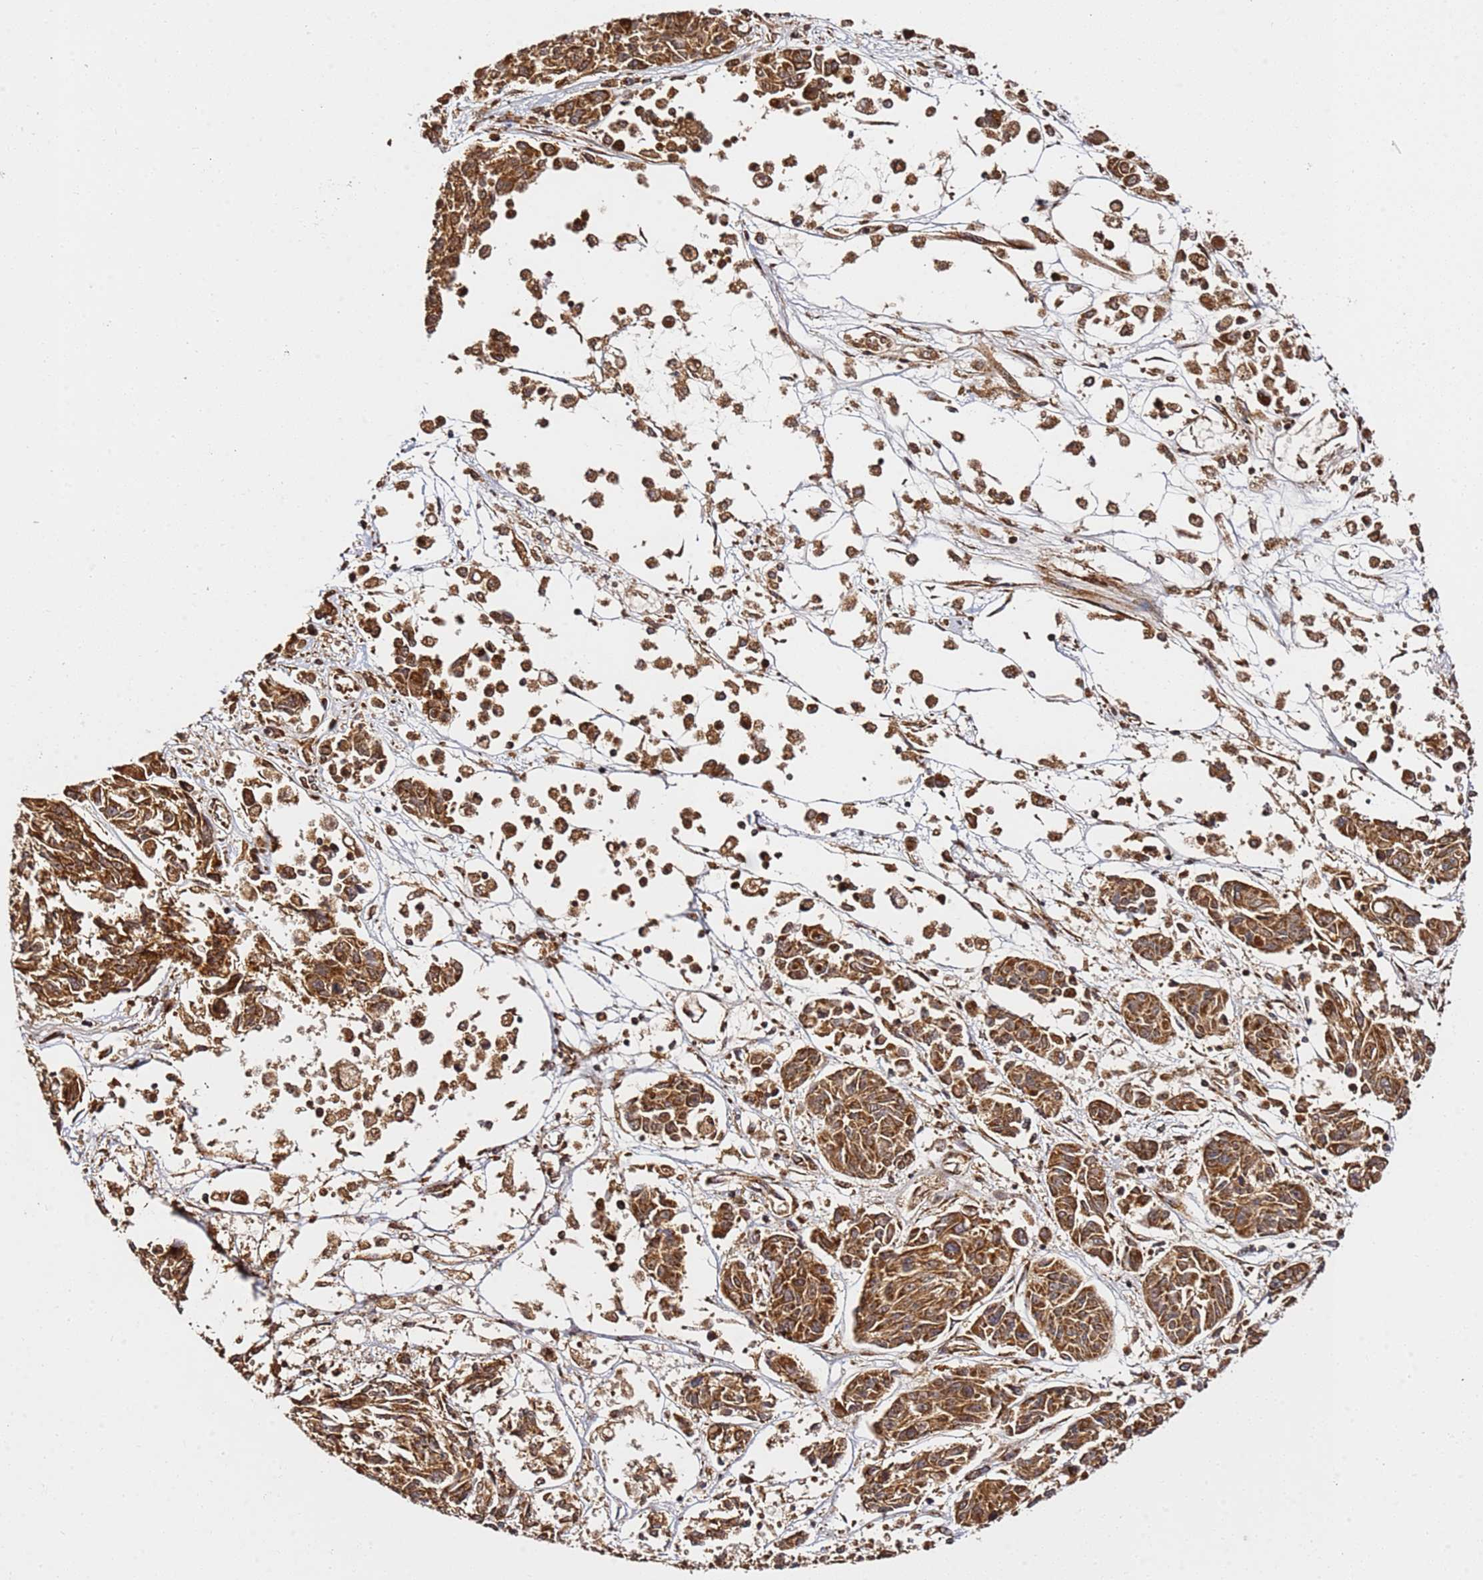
{"staining": {"intensity": "moderate", "quantity": ">75%", "location": "cytoplasmic/membranous,nuclear"}, "tissue": "melanoma", "cell_type": "Tumor cells", "image_type": "cancer", "snomed": [{"axis": "morphology", "description": "Malignant melanoma, NOS"}, {"axis": "topography", "description": "Skin"}], "caption": "DAB immunohistochemical staining of malignant melanoma exhibits moderate cytoplasmic/membranous and nuclear protein staining in about >75% of tumor cells.", "gene": "SMOX", "patient": {"sex": "male", "age": 53}}